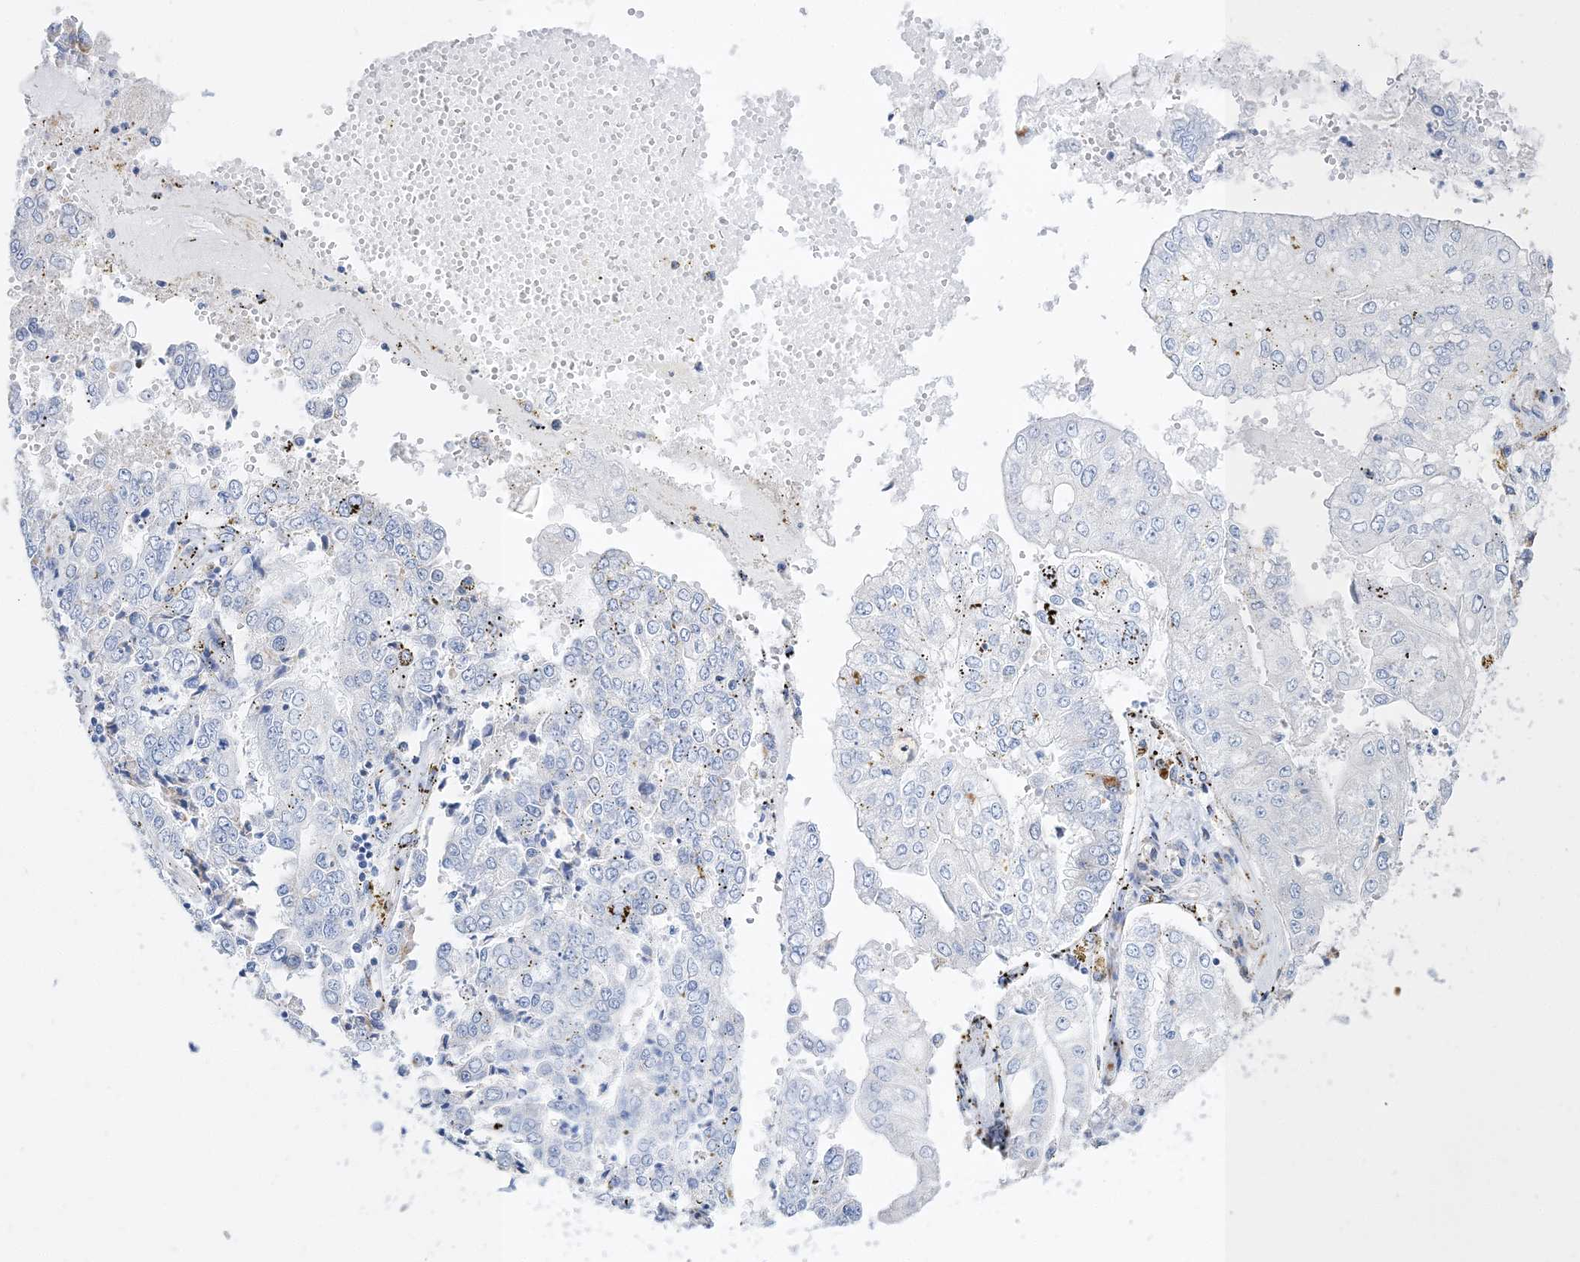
{"staining": {"intensity": "negative", "quantity": "none", "location": "none"}, "tissue": "stomach cancer", "cell_type": "Tumor cells", "image_type": "cancer", "snomed": [{"axis": "morphology", "description": "Adenocarcinoma, NOS"}, {"axis": "topography", "description": "Stomach"}], "caption": "Immunohistochemical staining of human stomach adenocarcinoma reveals no significant expression in tumor cells. Brightfield microscopy of immunohistochemistry (IHC) stained with DAB (3,3'-diaminobenzidine) (brown) and hematoxylin (blue), captured at high magnification.", "gene": "TSPYL6", "patient": {"sex": "male", "age": 76}}